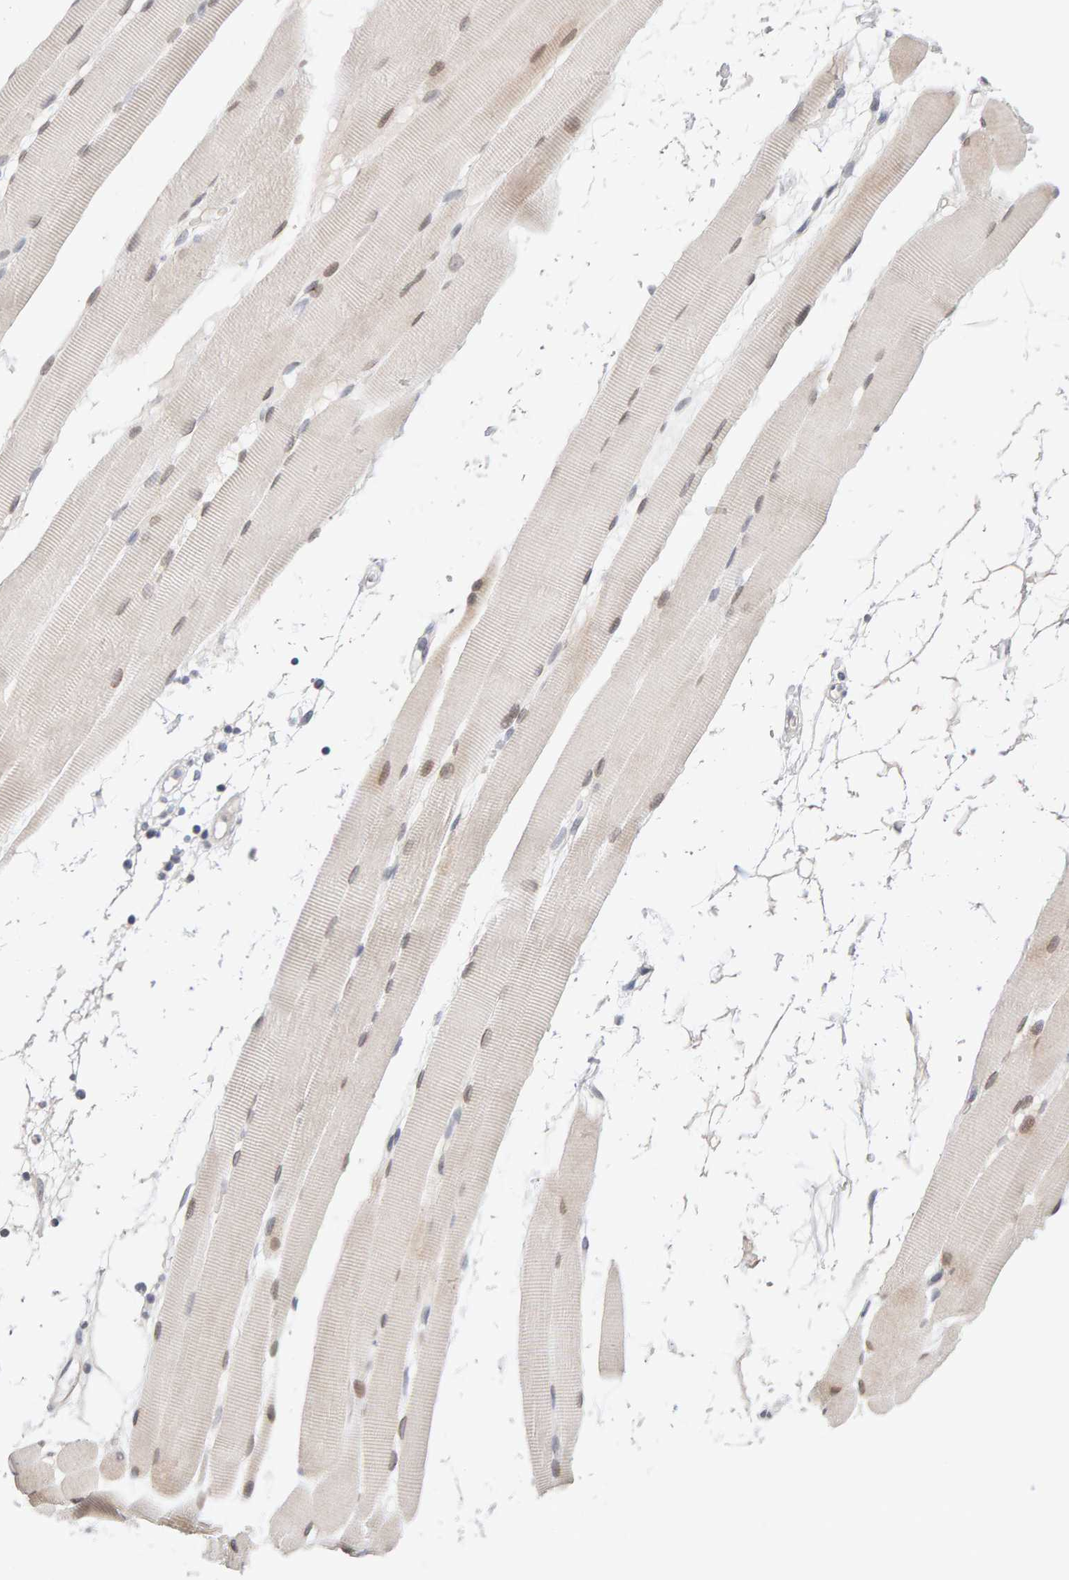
{"staining": {"intensity": "weak", "quantity": ">75%", "location": "nuclear"}, "tissue": "skeletal muscle", "cell_type": "Myocytes", "image_type": "normal", "snomed": [{"axis": "morphology", "description": "Normal tissue, NOS"}, {"axis": "topography", "description": "Skeletal muscle"}, {"axis": "topography", "description": "Peripheral nerve tissue"}], "caption": "Immunohistochemical staining of unremarkable skeletal muscle reveals weak nuclear protein staining in about >75% of myocytes. Using DAB (brown) and hematoxylin (blue) stains, captured at high magnification using brightfield microscopy.", "gene": "HNF4A", "patient": {"sex": "female", "age": 84}}